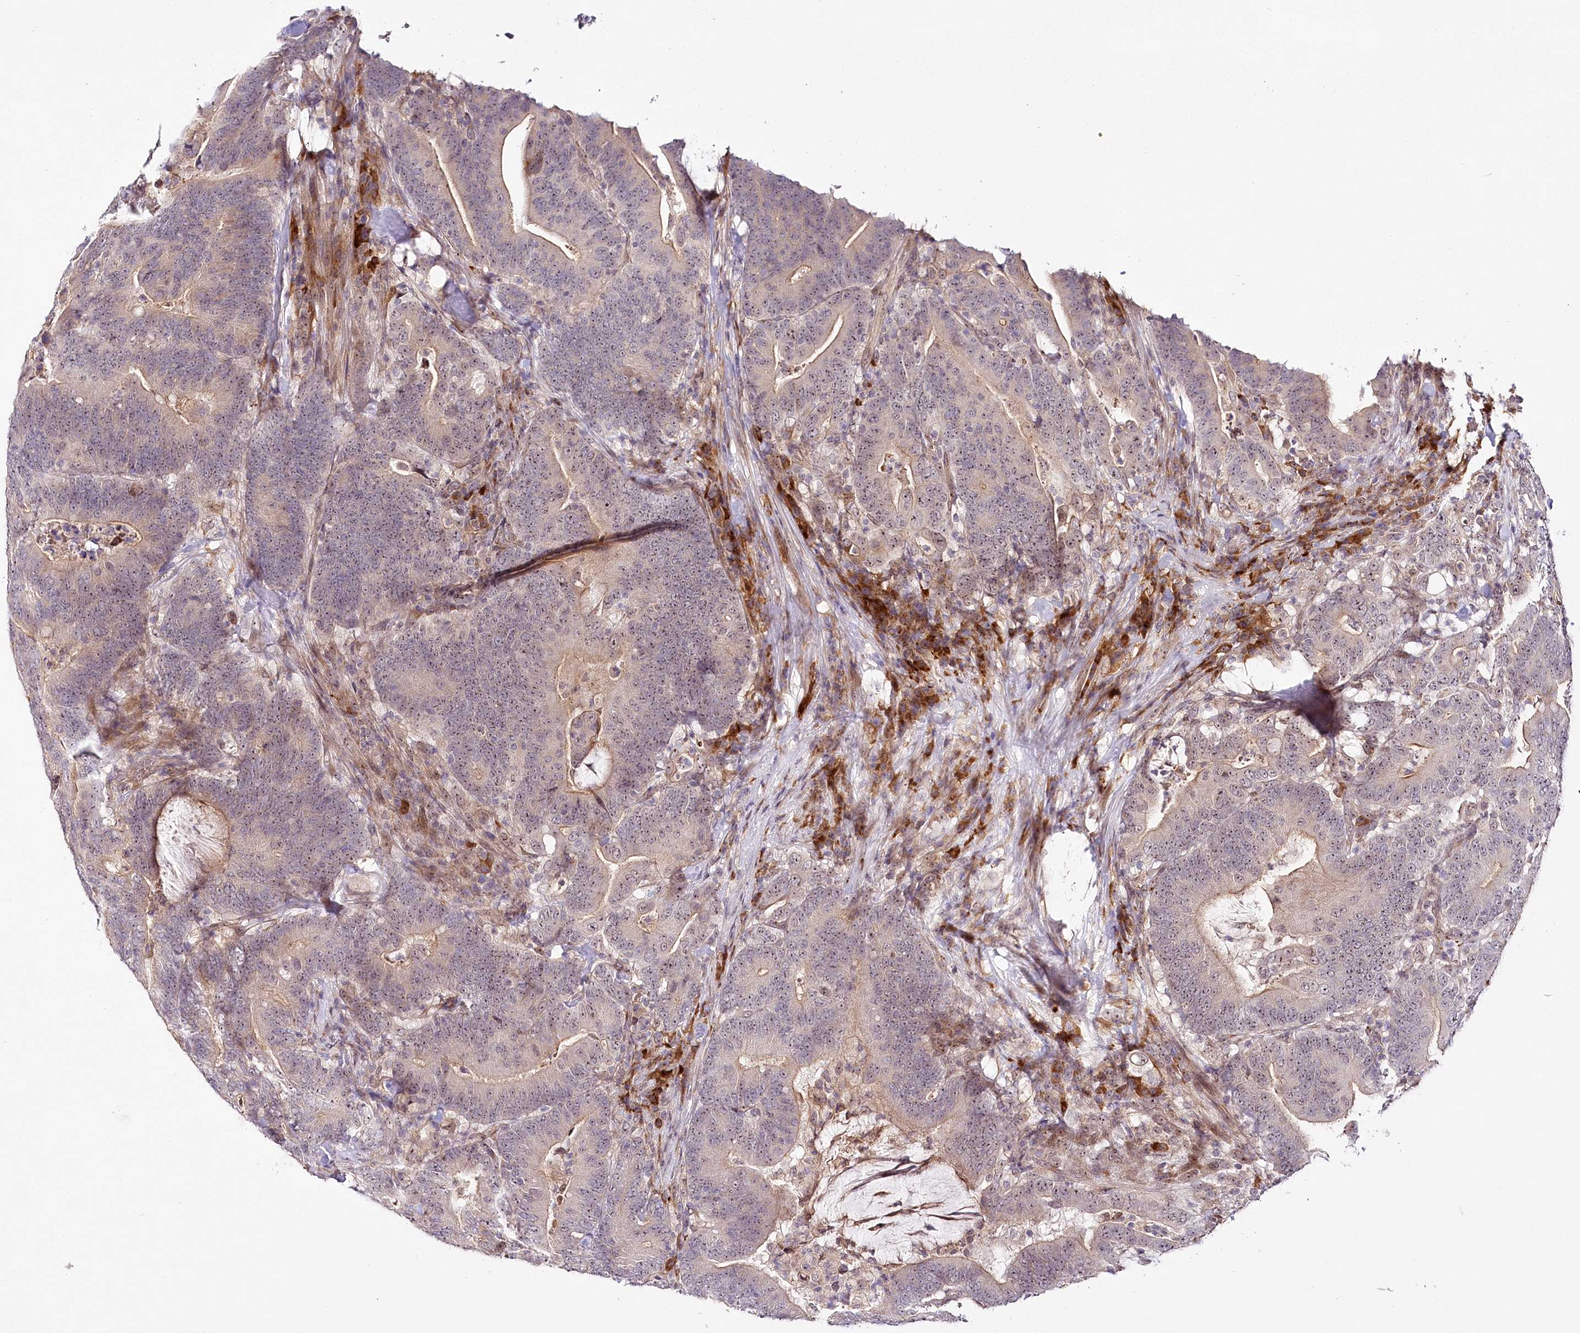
{"staining": {"intensity": "weak", "quantity": "<25%", "location": "cytoplasmic/membranous,nuclear"}, "tissue": "colorectal cancer", "cell_type": "Tumor cells", "image_type": "cancer", "snomed": [{"axis": "morphology", "description": "Adenocarcinoma, NOS"}, {"axis": "topography", "description": "Colon"}], "caption": "Immunohistochemistry (IHC) of colorectal adenocarcinoma reveals no positivity in tumor cells. (DAB IHC visualized using brightfield microscopy, high magnification).", "gene": "WDR36", "patient": {"sex": "female", "age": 66}}